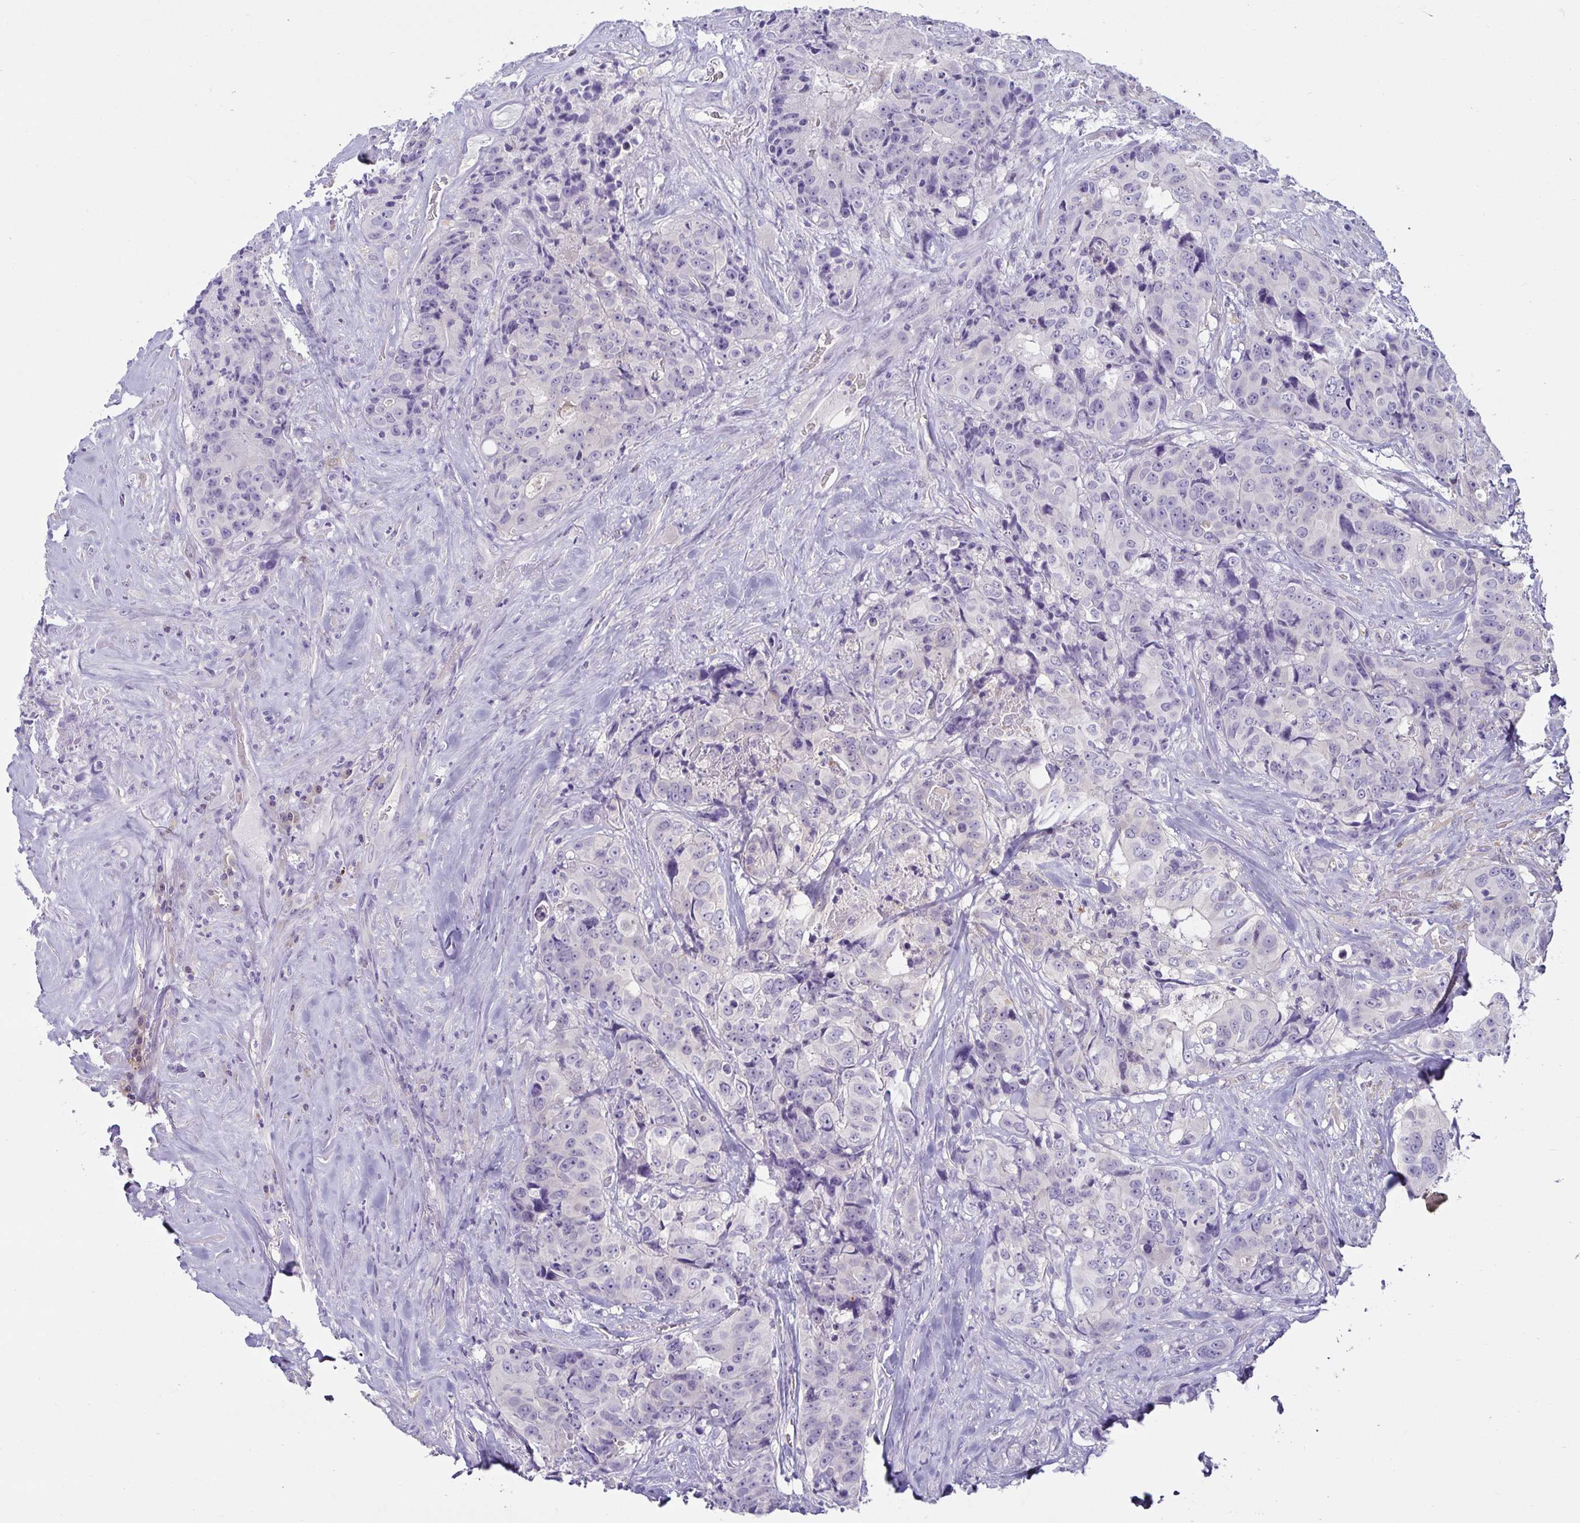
{"staining": {"intensity": "negative", "quantity": "none", "location": "none"}, "tissue": "colorectal cancer", "cell_type": "Tumor cells", "image_type": "cancer", "snomed": [{"axis": "morphology", "description": "Adenocarcinoma, NOS"}, {"axis": "topography", "description": "Rectum"}], "caption": "Micrograph shows no significant protein expression in tumor cells of adenocarcinoma (colorectal).", "gene": "MON2", "patient": {"sex": "female", "age": 62}}